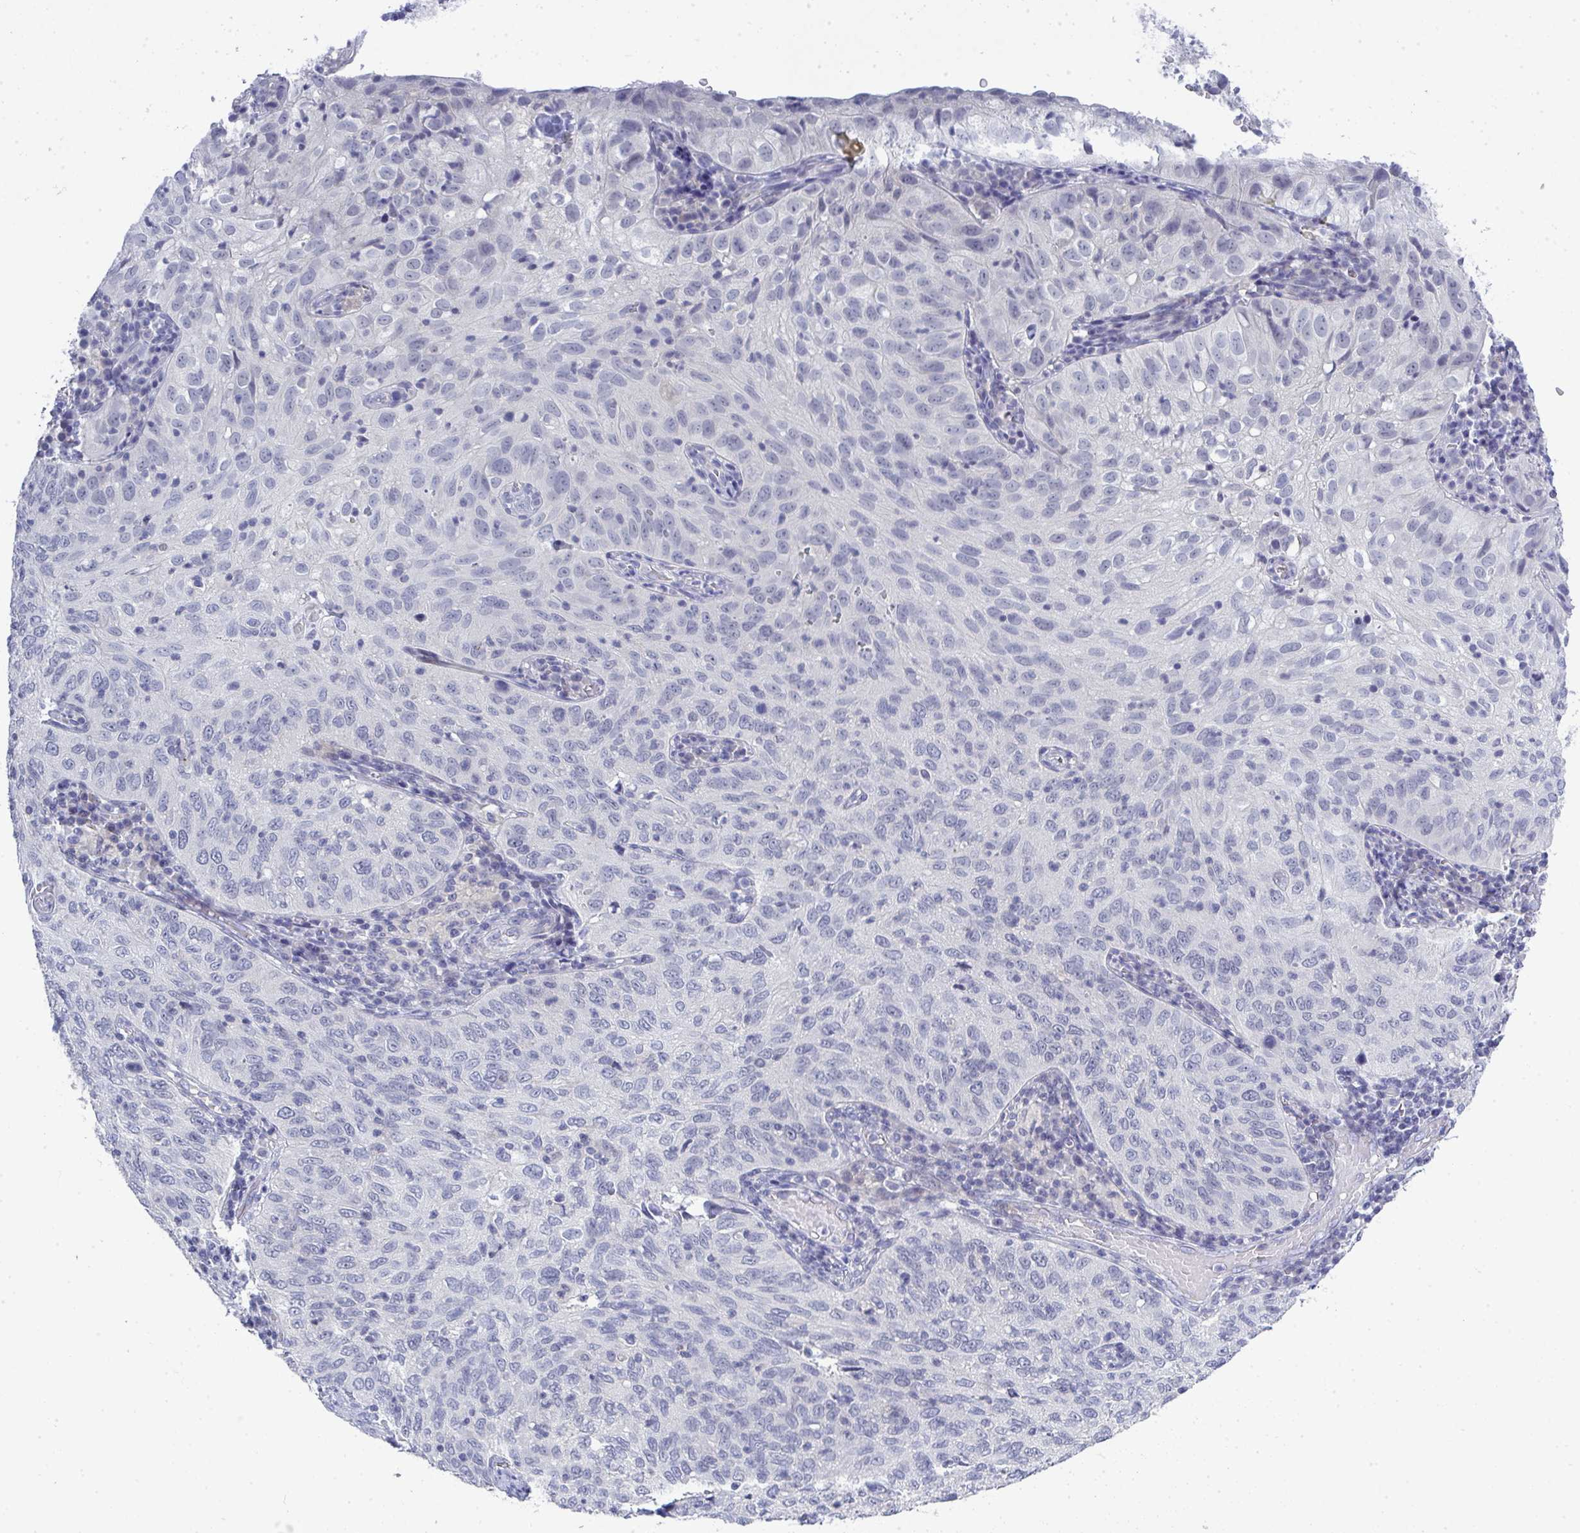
{"staining": {"intensity": "negative", "quantity": "none", "location": "none"}, "tissue": "cervical cancer", "cell_type": "Tumor cells", "image_type": "cancer", "snomed": [{"axis": "morphology", "description": "Squamous cell carcinoma, NOS"}, {"axis": "topography", "description": "Cervix"}], "caption": "Human squamous cell carcinoma (cervical) stained for a protein using immunohistochemistry (IHC) displays no positivity in tumor cells.", "gene": "TMEM82", "patient": {"sex": "female", "age": 52}}